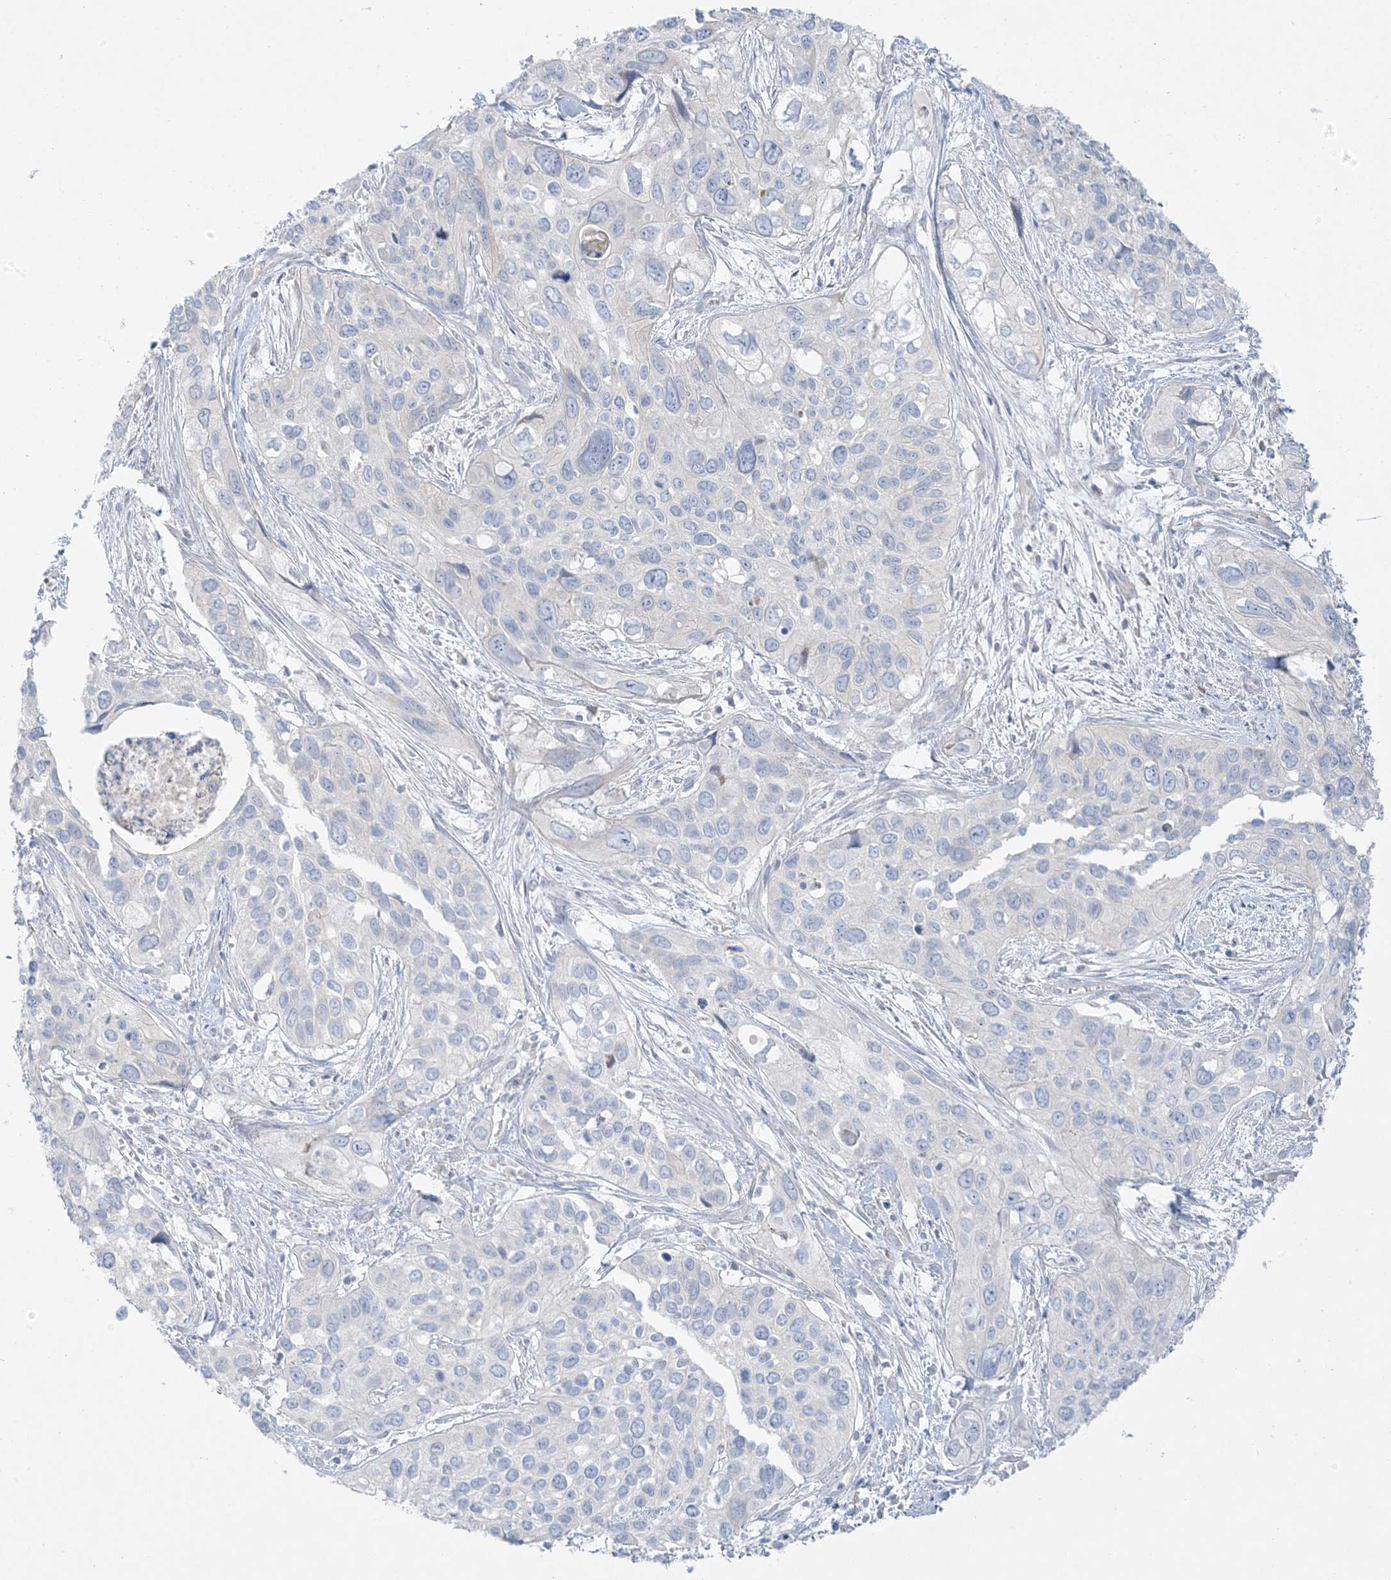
{"staining": {"intensity": "negative", "quantity": "none", "location": "none"}, "tissue": "cervical cancer", "cell_type": "Tumor cells", "image_type": "cancer", "snomed": [{"axis": "morphology", "description": "Squamous cell carcinoma, NOS"}, {"axis": "topography", "description": "Cervix"}], "caption": "This is an immunohistochemistry image of squamous cell carcinoma (cervical). There is no staining in tumor cells.", "gene": "FAM184A", "patient": {"sex": "female", "age": 55}}